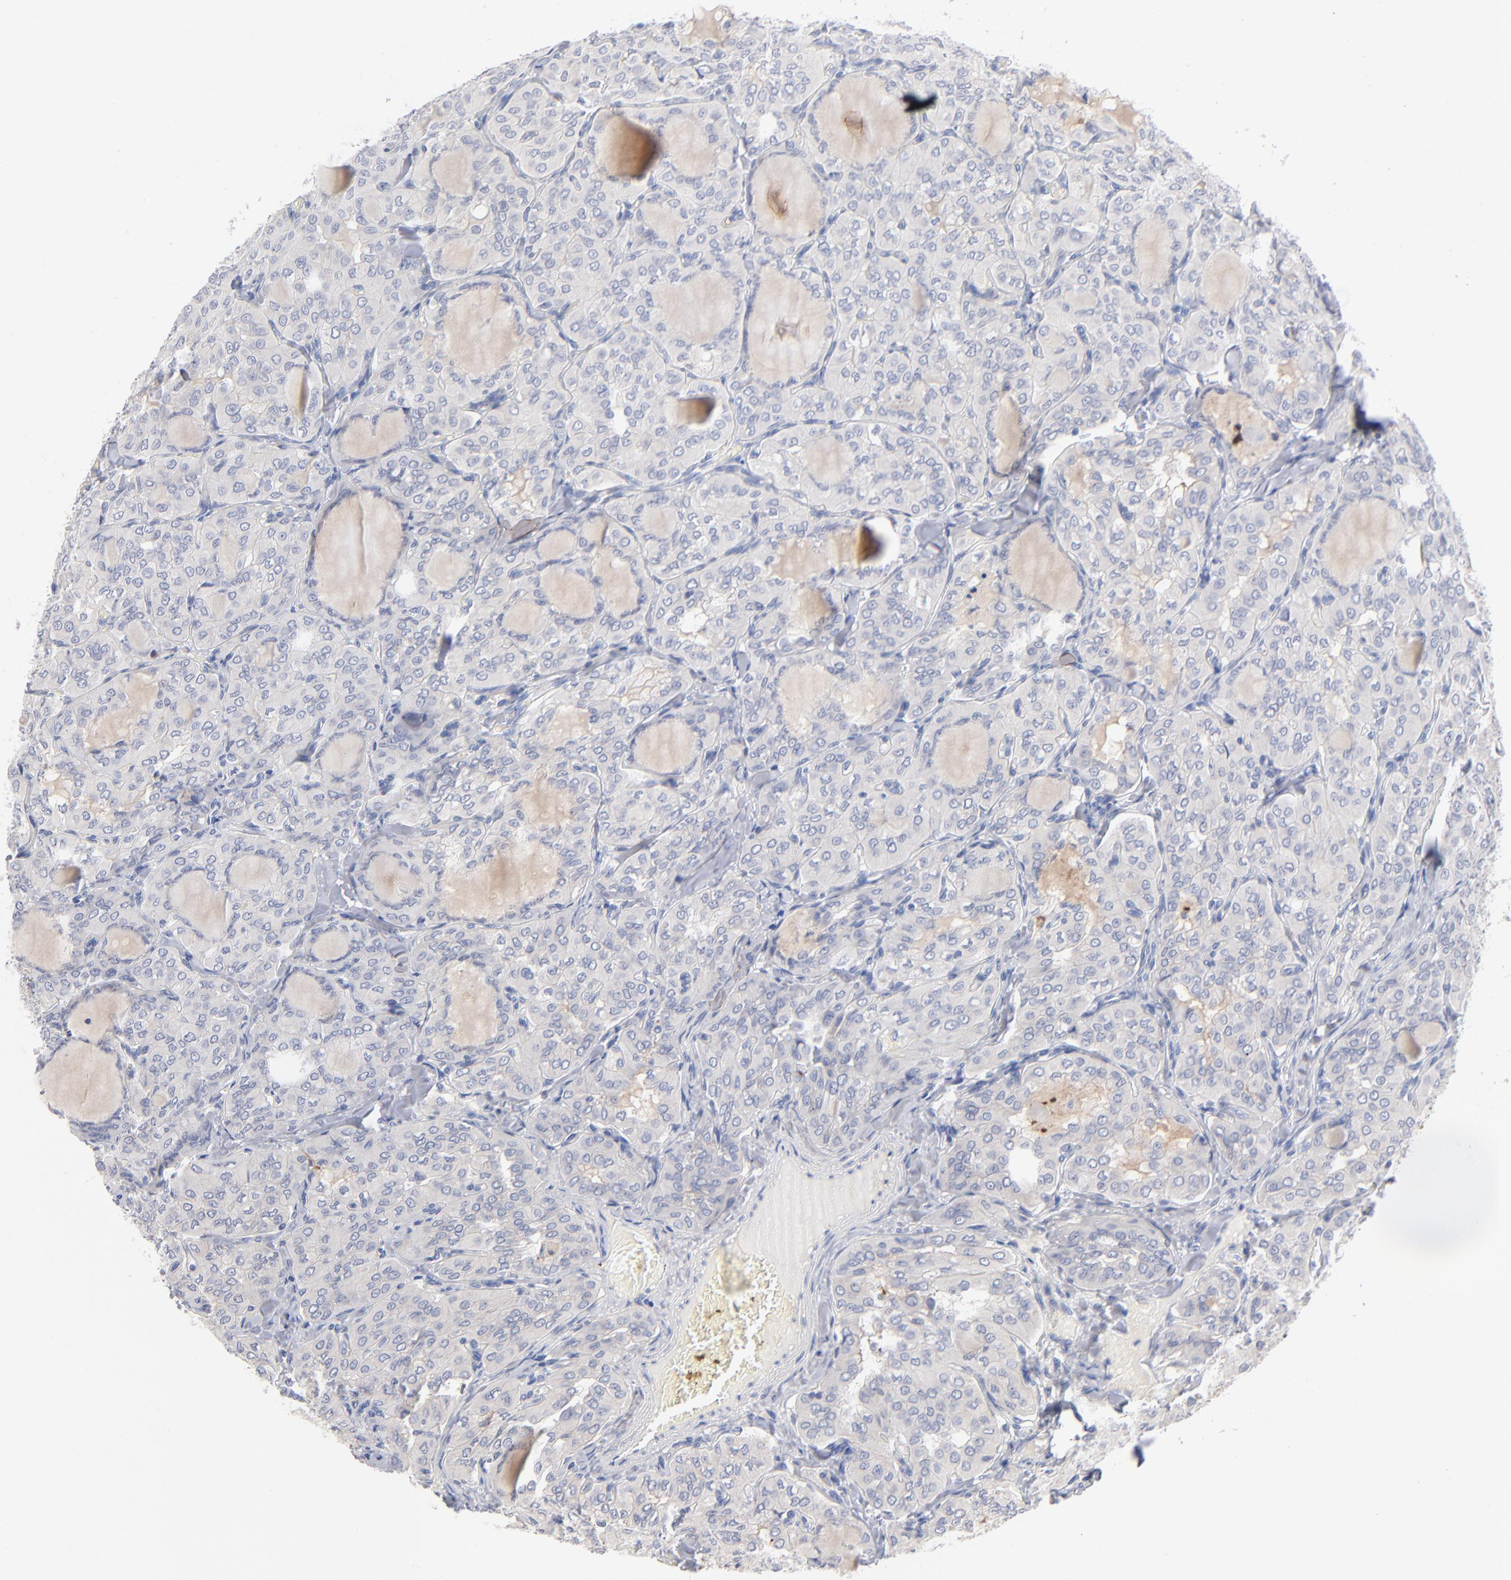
{"staining": {"intensity": "negative", "quantity": "none", "location": "none"}, "tissue": "thyroid cancer", "cell_type": "Tumor cells", "image_type": "cancer", "snomed": [{"axis": "morphology", "description": "Papillary adenocarcinoma, NOS"}, {"axis": "topography", "description": "Thyroid gland"}], "caption": "Immunohistochemistry photomicrograph of human thyroid cancer stained for a protein (brown), which reveals no positivity in tumor cells.", "gene": "F12", "patient": {"sex": "male", "age": 20}}